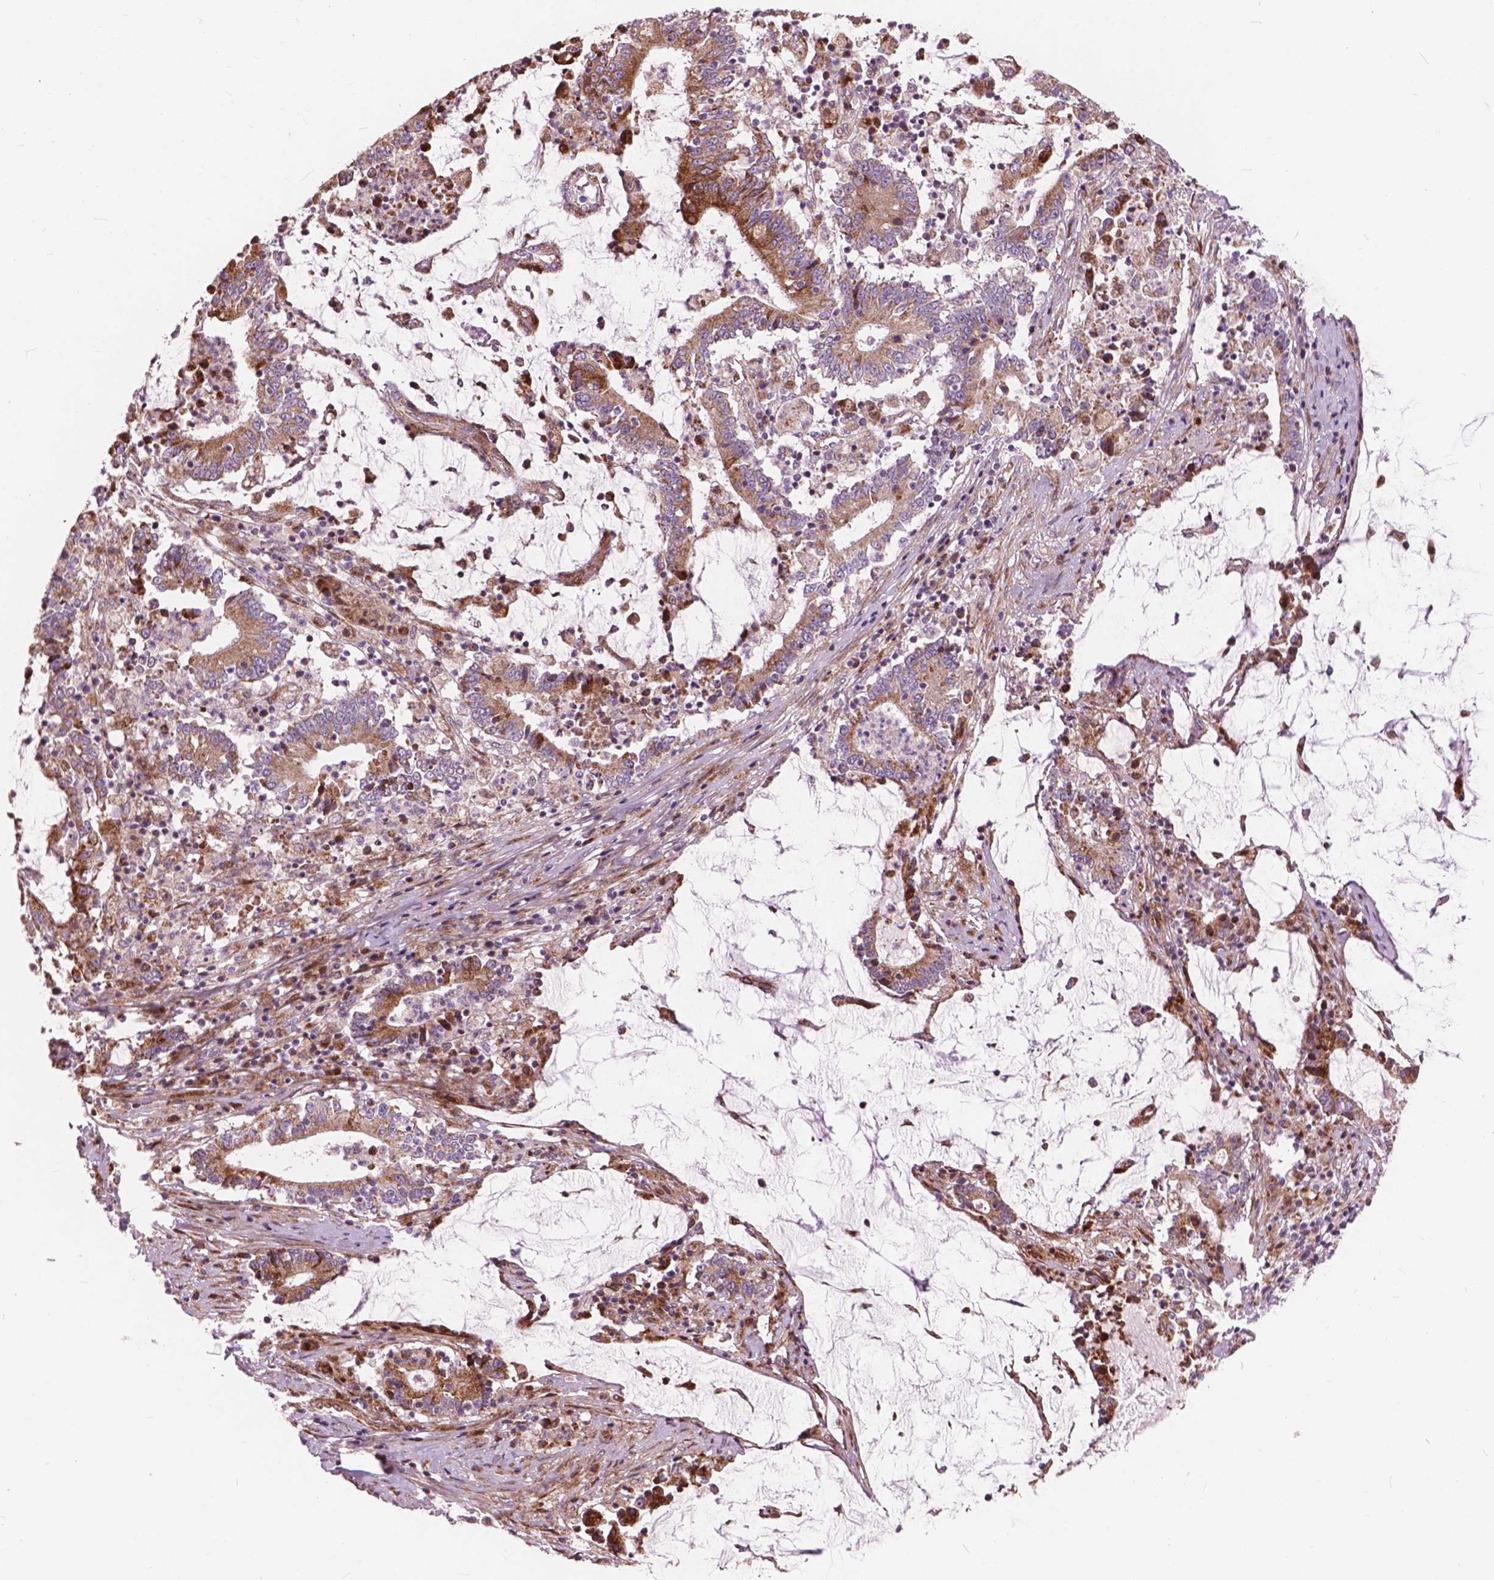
{"staining": {"intensity": "moderate", "quantity": ">75%", "location": "cytoplasmic/membranous"}, "tissue": "stomach cancer", "cell_type": "Tumor cells", "image_type": "cancer", "snomed": [{"axis": "morphology", "description": "Adenocarcinoma, NOS"}, {"axis": "topography", "description": "Stomach, upper"}], "caption": "Human stomach cancer (adenocarcinoma) stained with a brown dye exhibits moderate cytoplasmic/membranous positive expression in approximately >75% of tumor cells.", "gene": "MORN1", "patient": {"sex": "male", "age": 68}}